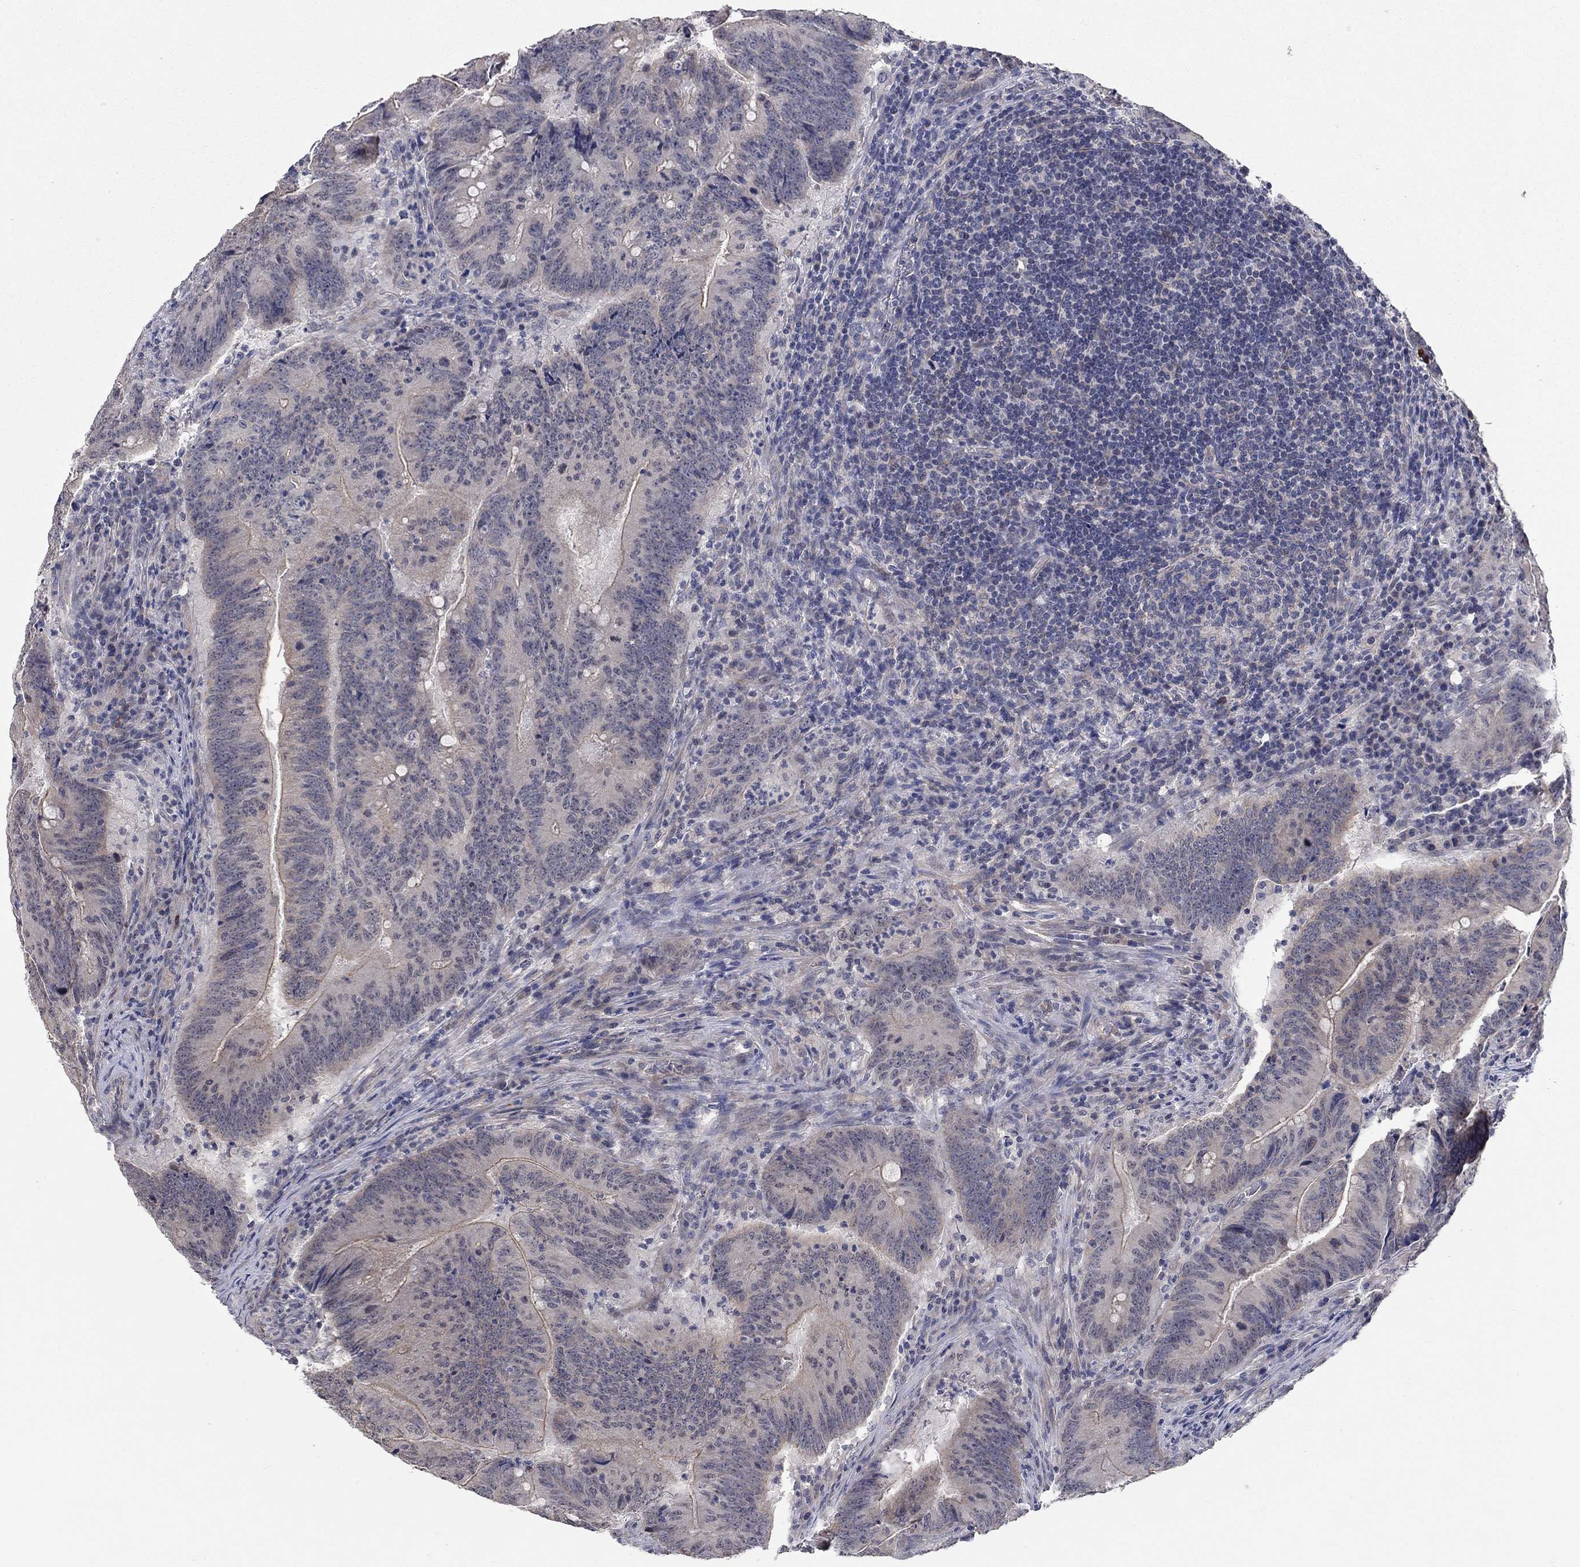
{"staining": {"intensity": "moderate", "quantity": "<25%", "location": "cytoplasmic/membranous"}, "tissue": "colorectal cancer", "cell_type": "Tumor cells", "image_type": "cancer", "snomed": [{"axis": "morphology", "description": "Adenocarcinoma, NOS"}, {"axis": "topography", "description": "Colon"}], "caption": "Protein staining exhibits moderate cytoplasmic/membranous staining in about <25% of tumor cells in colorectal cancer.", "gene": "WASF3", "patient": {"sex": "female", "age": 87}}